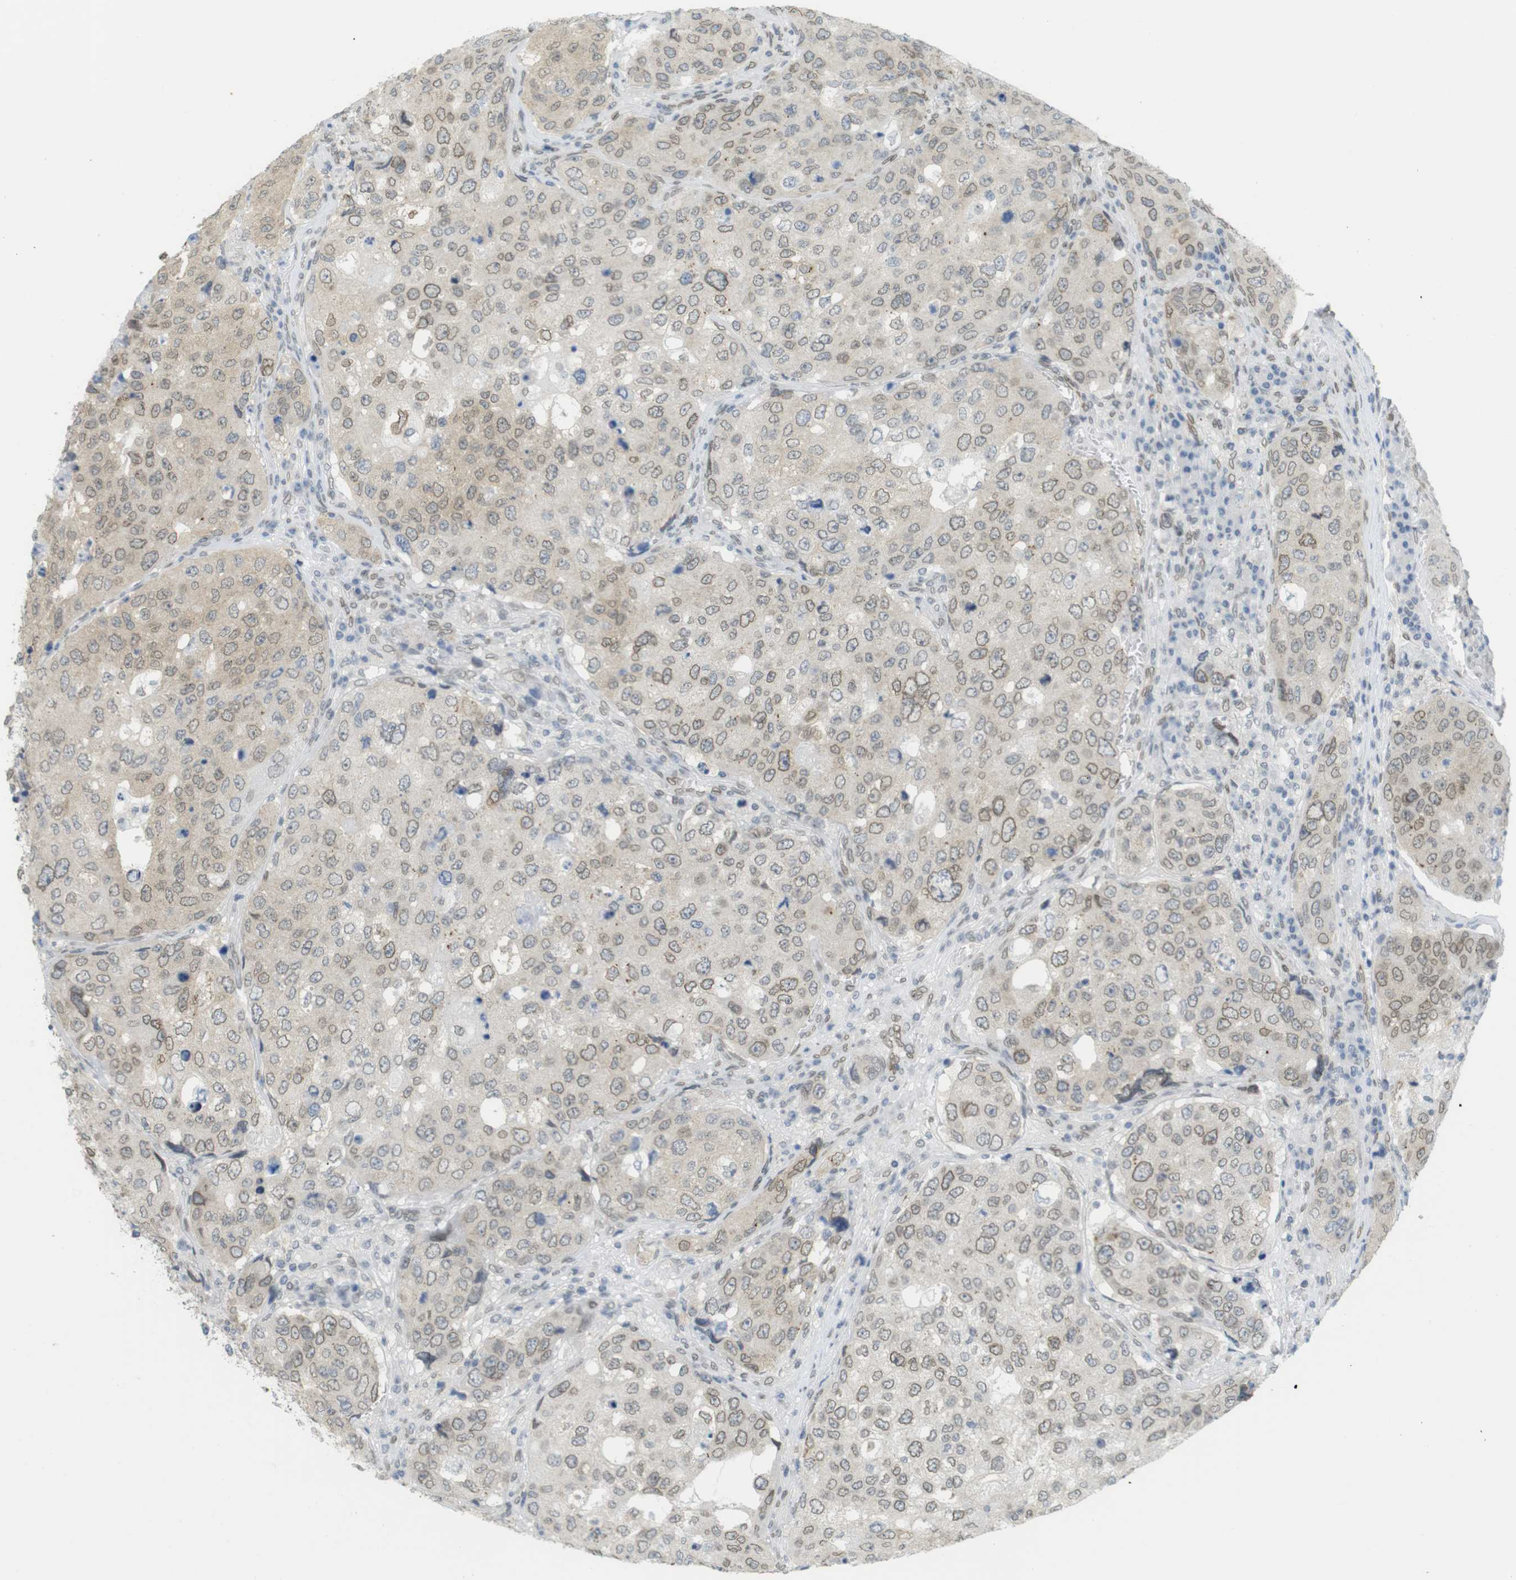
{"staining": {"intensity": "moderate", "quantity": ">75%", "location": "cytoplasmic/membranous,nuclear"}, "tissue": "urothelial cancer", "cell_type": "Tumor cells", "image_type": "cancer", "snomed": [{"axis": "morphology", "description": "Urothelial carcinoma, High grade"}, {"axis": "topography", "description": "Lymph node"}, {"axis": "topography", "description": "Urinary bladder"}], "caption": "Immunohistochemistry photomicrograph of neoplastic tissue: urothelial carcinoma (high-grade) stained using IHC shows medium levels of moderate protein expression localized specifically in the cytoplasmic/membranous and nuclear of tumor cells, appearing as a cytoplasmic/membranous and nuclear brown color.", "gene": "ARL6IP6", "patient": {"sex": "male", "age": 51}}